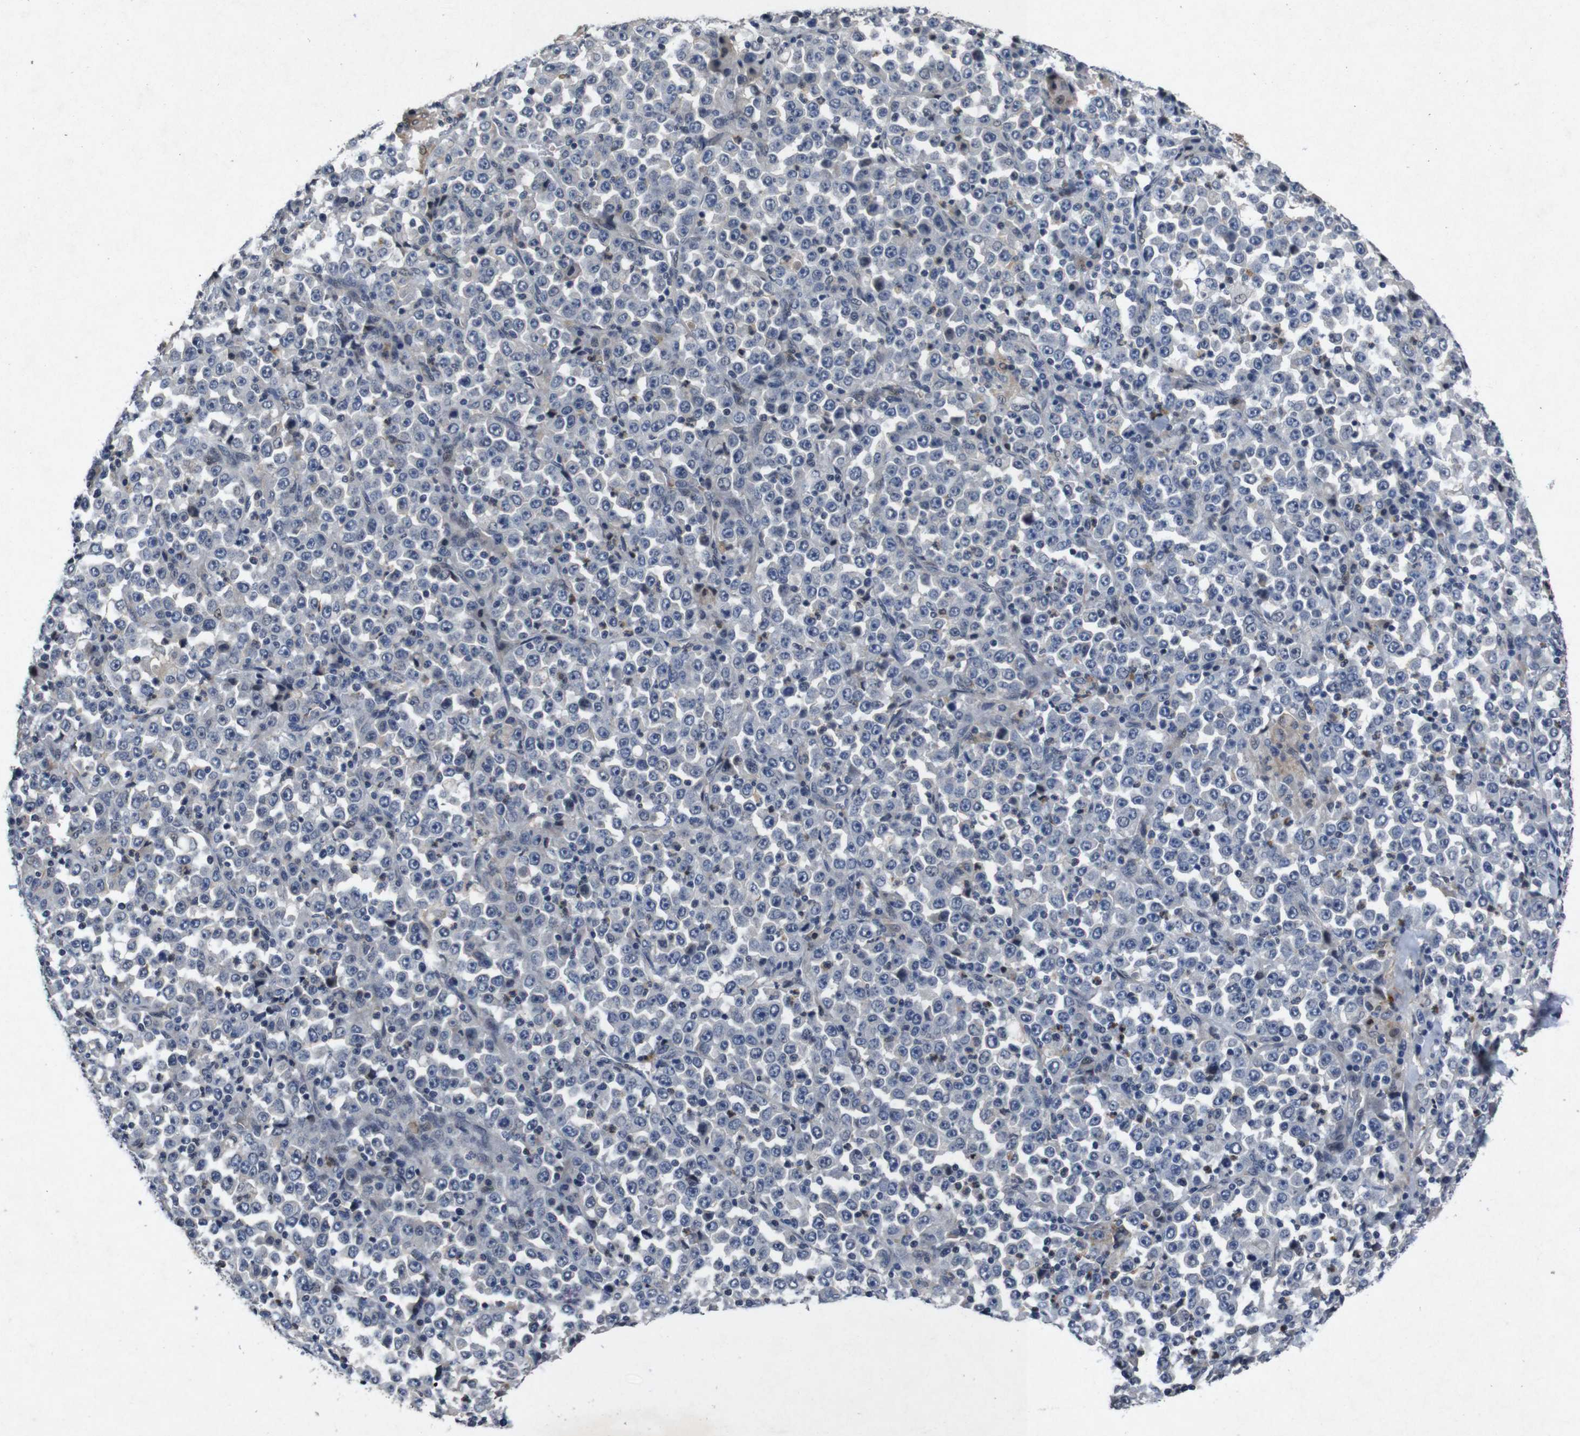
{"staining": {"intensity": "weak", "quantity": "<25%", "location": "cytoplasmic/membranous,nuclear"}, "tissue": "stomach cancer", "cell_type": "Tumor cells", "image_type": "cancer", "snomed": [{"axis": "morphology", "description": "Normal tissue, NOS"}, {"axis": "morphology", "description": "Adenocarcinoma, NOS"}, {"axis": "topography", "description": "Stomach, upper"}, {"axis": "topography", "description": "Stomach"}], "caption": "High power microscopy image of an IHC histopathology image of adenocarcinoma (stomach), revealing no significant positivity in tumor cells. (Stains: DAB immunohistochemistry (IHC) with hematoxylin counter stain, Microscopy: brightfield microscopy at high magnification).", "gene": "AKT3", "patient": {"sex": "male", "age": 59}}